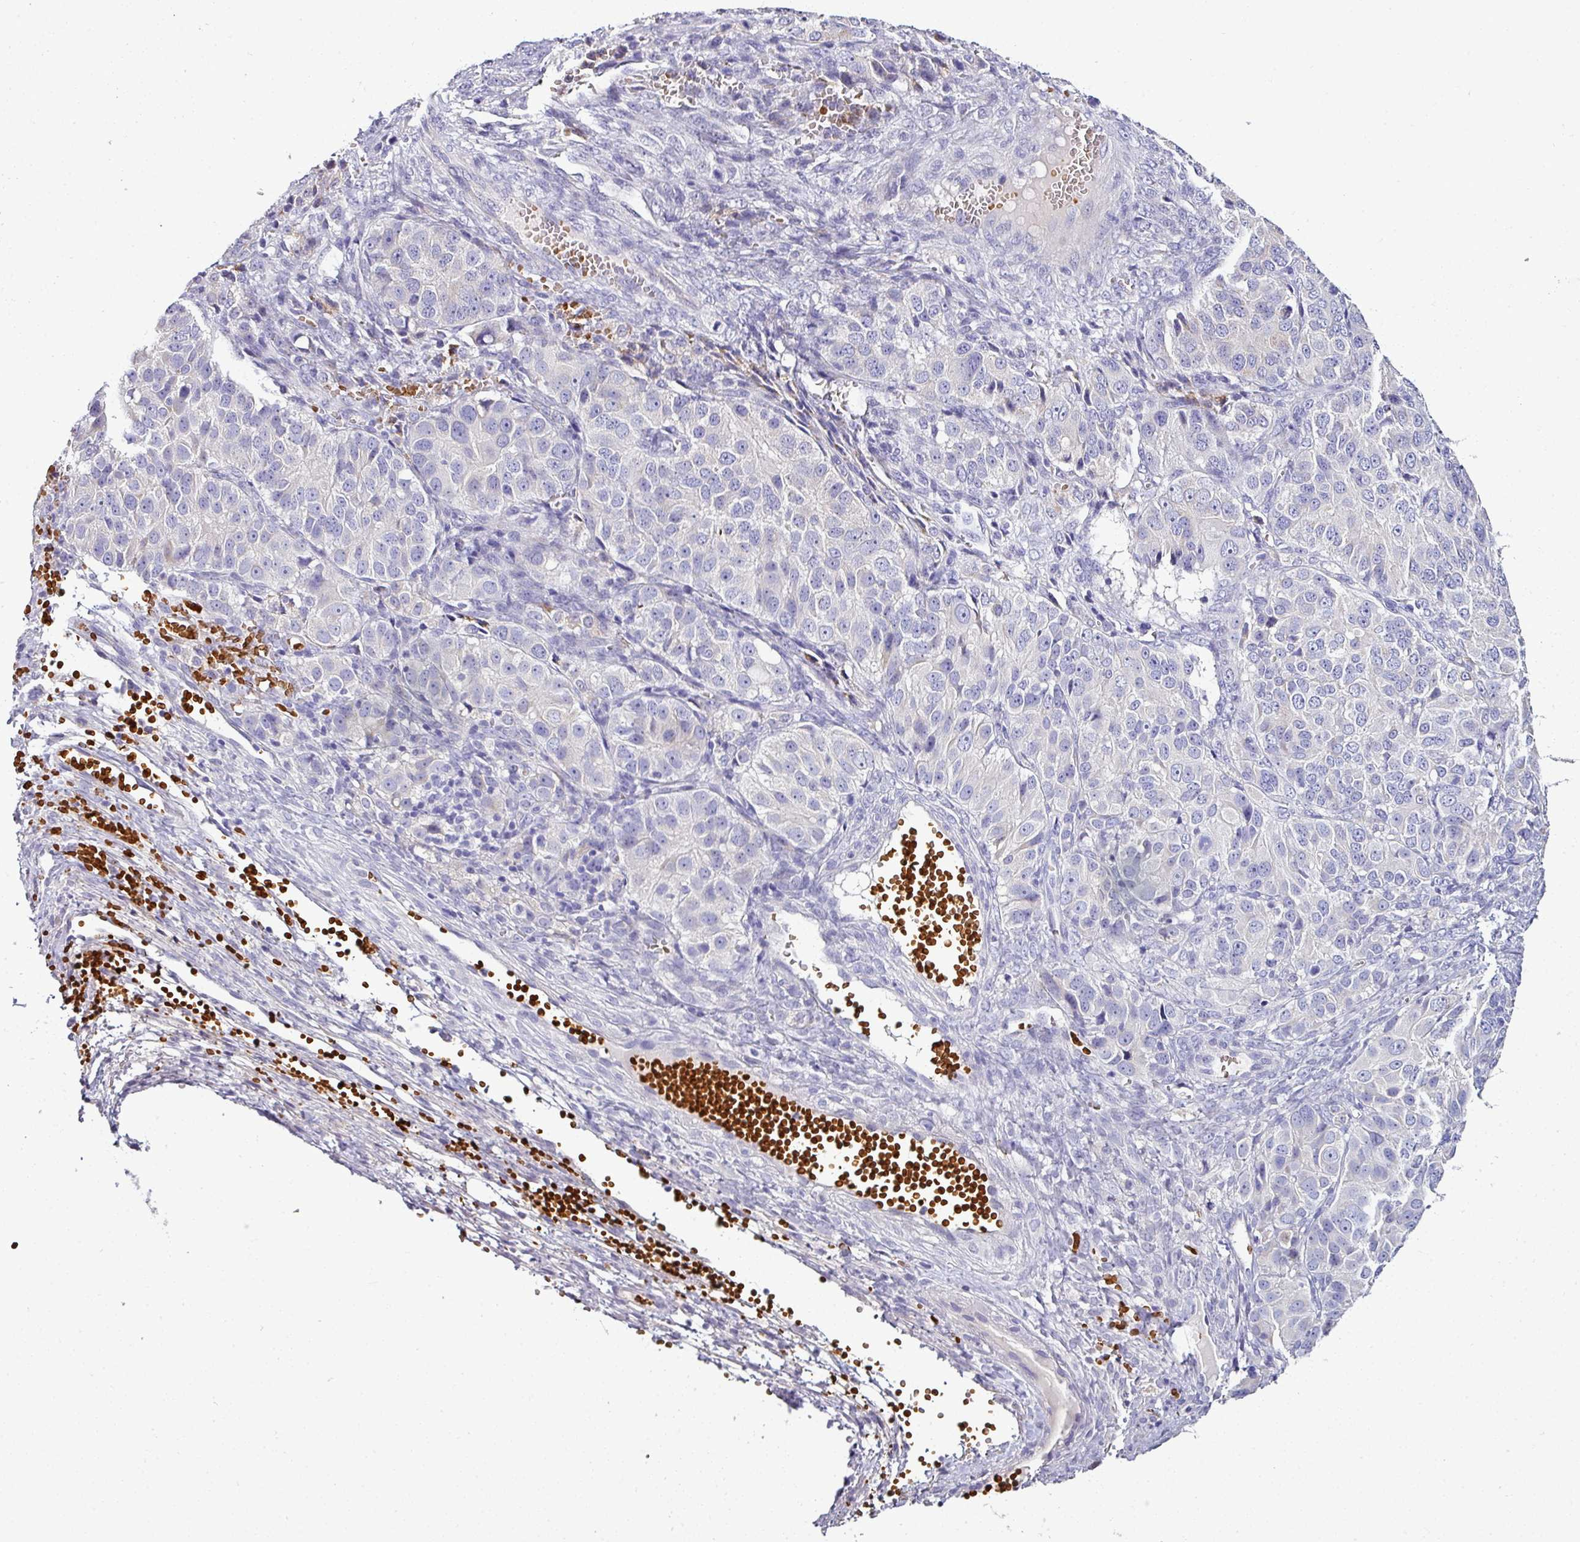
{"staining": {"intensity": "negative", "quantity": "none", "location": "none"}, "tissue": "ovarian cancer", "cell_type": "Tumor cells", "image_type": "cancer", "snomed": [{"axis": "morphology", "description": "Carcinoma, endometroid"}, {"axis": "topography", "description": "Ovary"}], "caption": "High power microscopy histopathology image of an immunohistochemistry micrograph of ovarian cancer, revealing no significant positivity in tumor cells.", "gene": "NAPSA", "patient": {"sex": "female", "age": 51}}